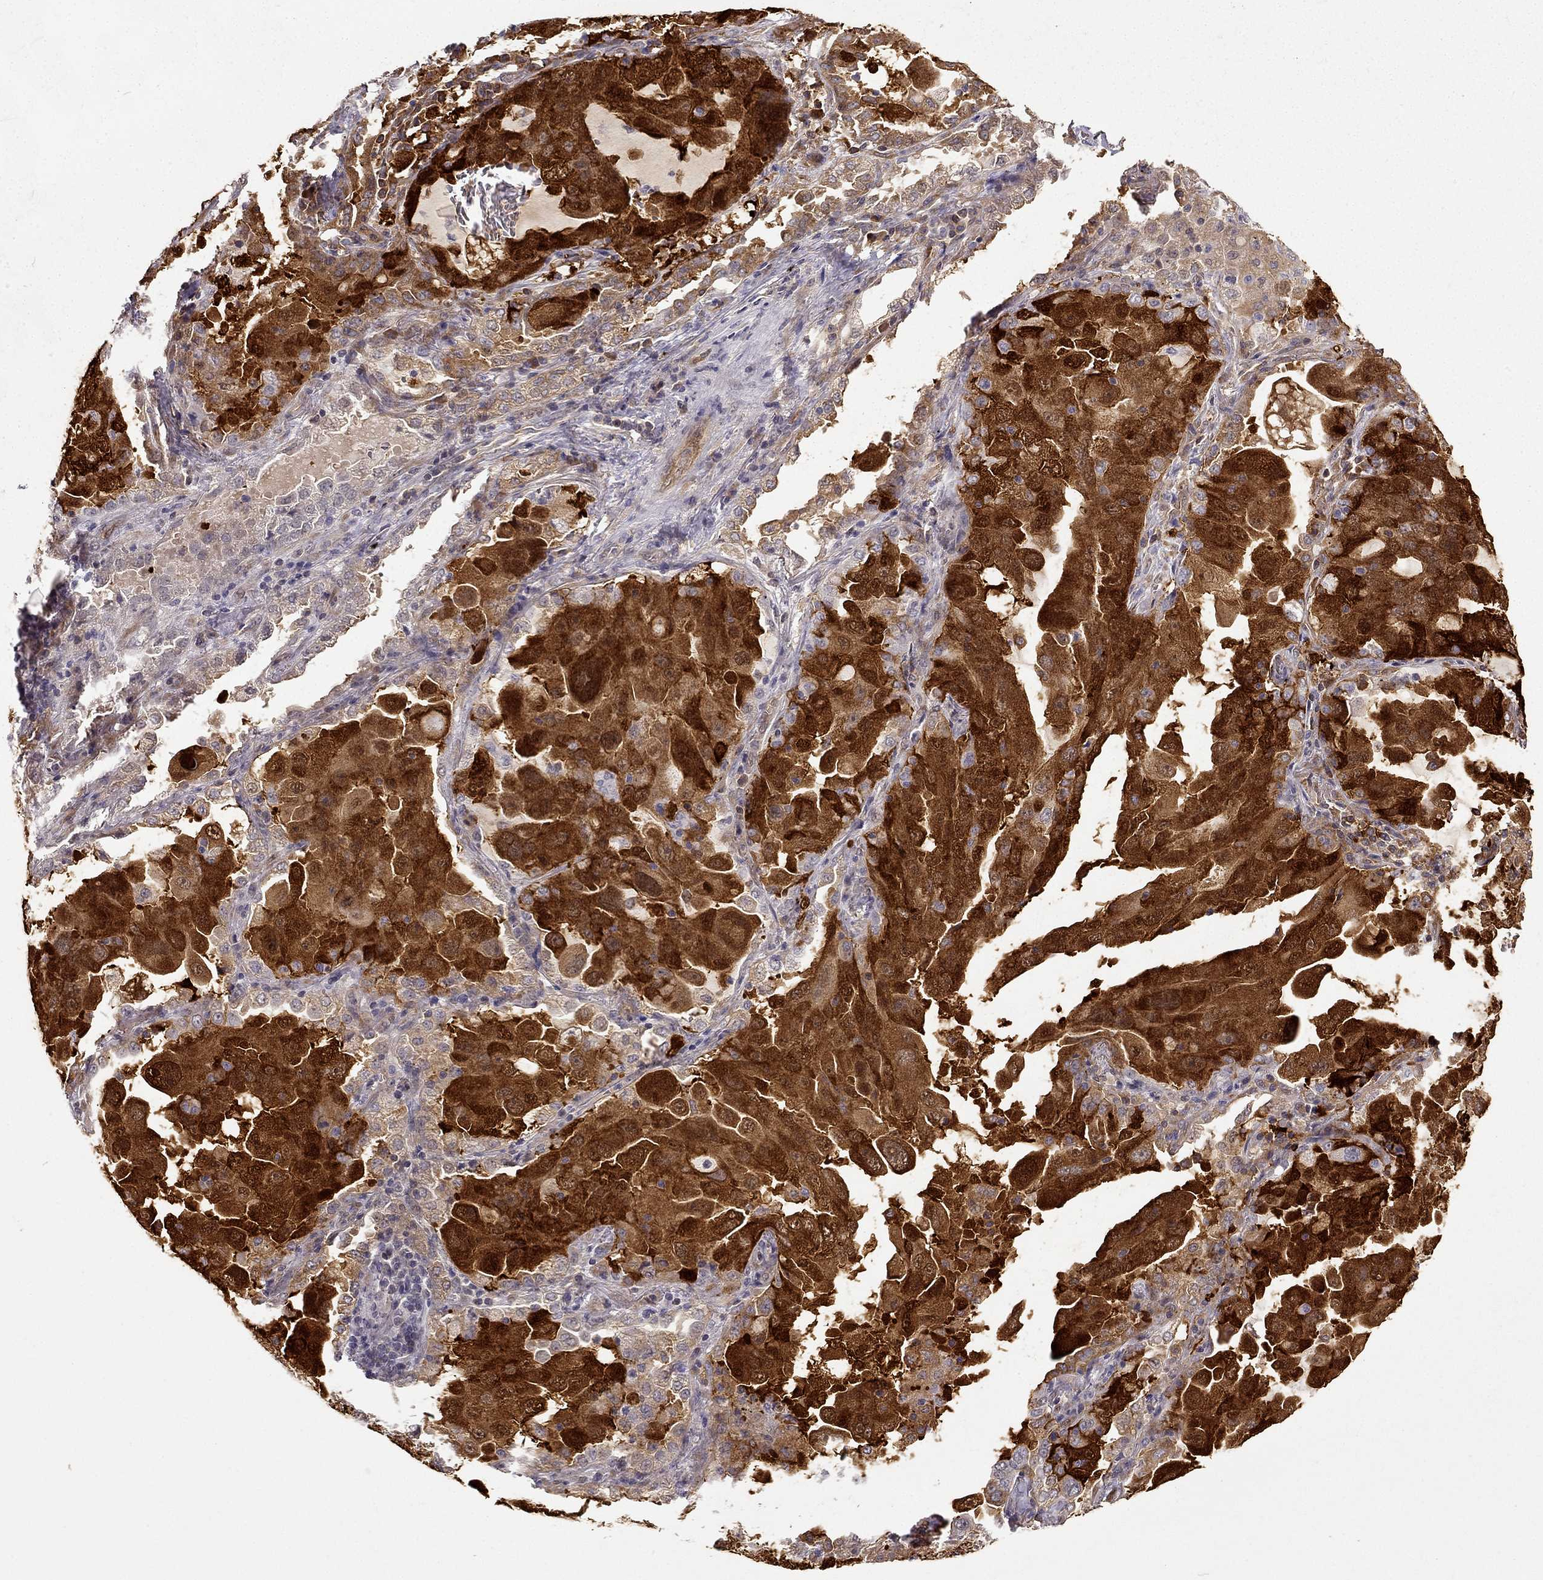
{"staining": {"intensity": "strong", "quantity": ">75%", "location": "cytoplasmic/membranous"}, "tissue": "lung cancer", "cell_type": "Tumor cells", "image_type": "cancer", "snomed": [{"axis": "morphology", "description": "Adenocarcinoma, NOS"}, {"axis": "topography", "description": "Lung"}], "caption": "The immunohistochemical stain shows strong cytoplasmic/membranous positivity in tumor cells of lung adenocarcinoma tissue.", "gene": "NQO1", "patient": {"sex": "female", "age": 61}}